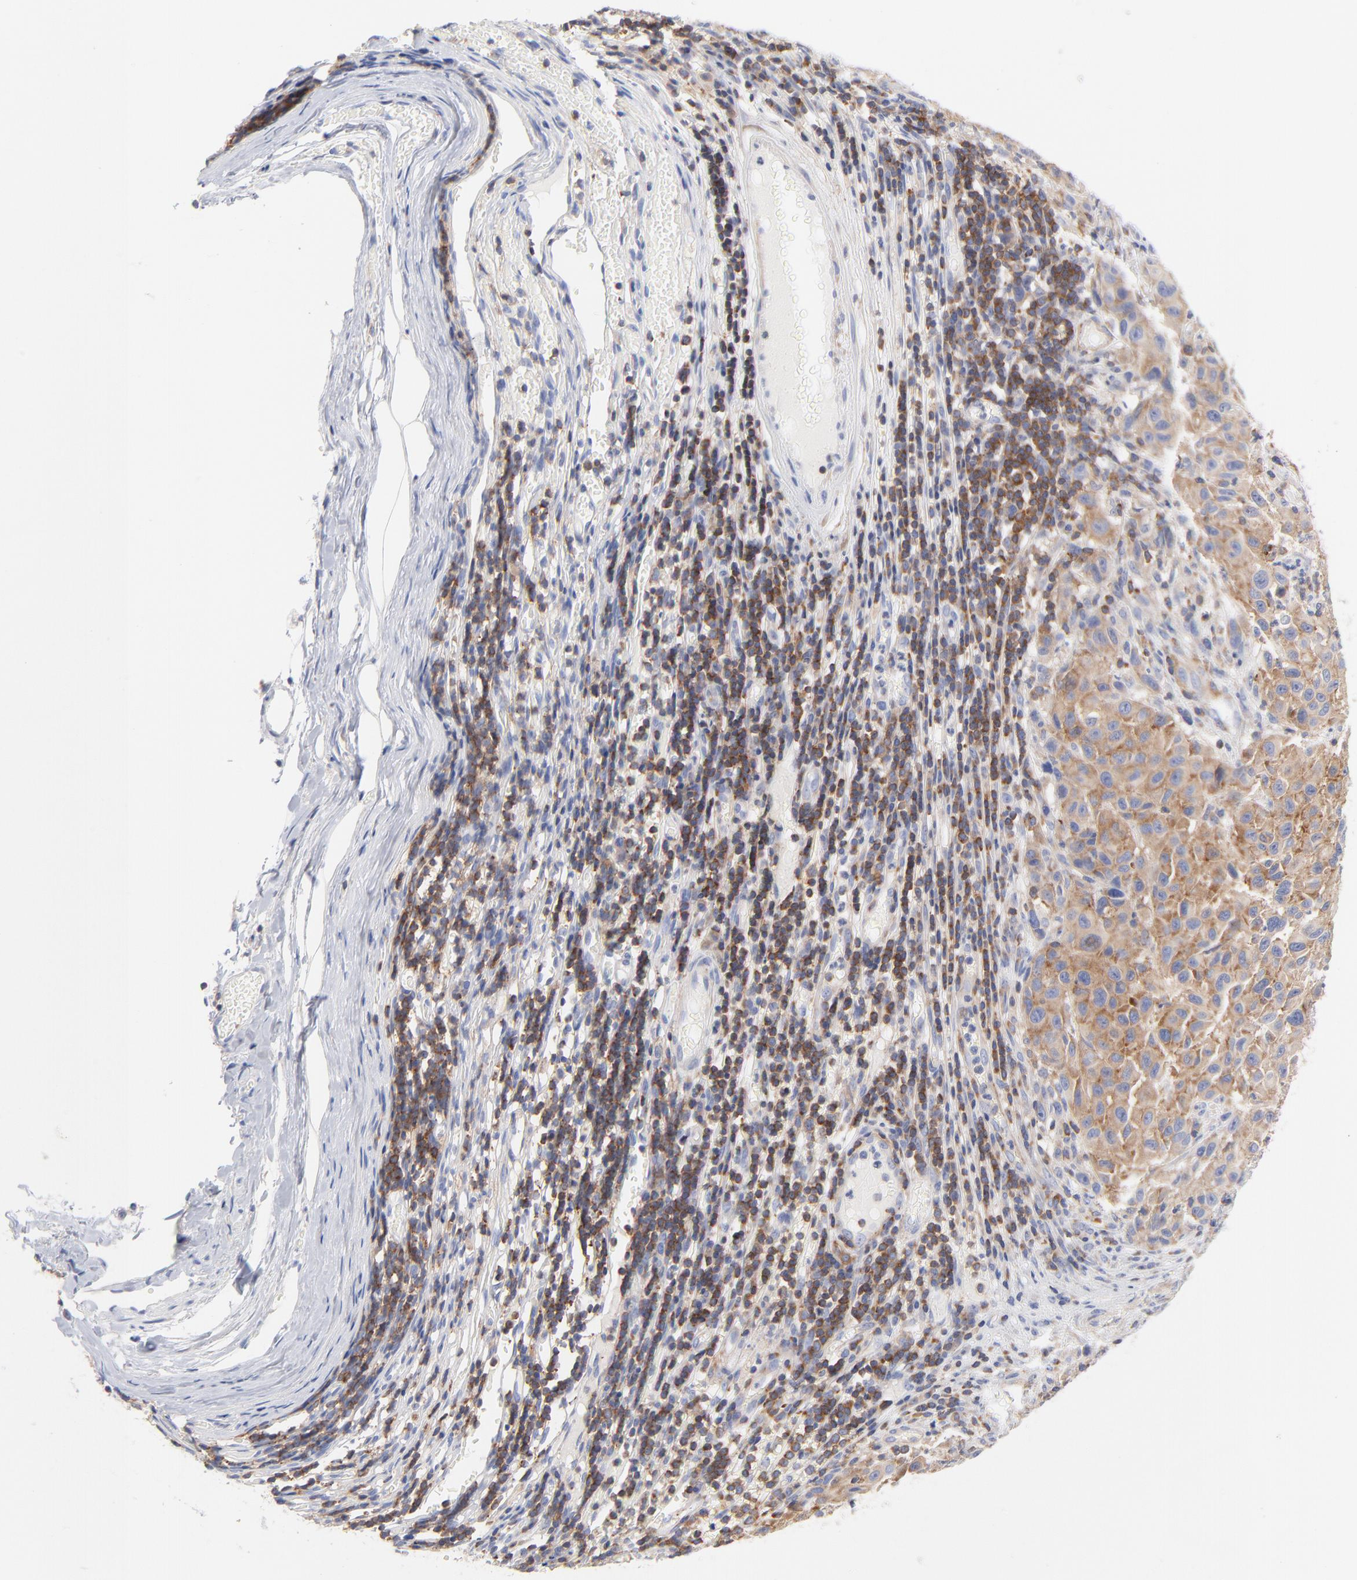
{"staining": {"intensity": "weak", "quantity": ">75%", "location": "cytoplasmic/membranous"}, "tissue": "melanoma", "cell_type": "Tumor cells", "image_type": "cancer", "snomed": [{"axis": "morphology", "description": "Malignant melanoma, Metastatic site"}, {"axis": "topography", "description": "Lymph node"}], "caption": "IHC of human melanoma reveals low levels of weak cytoplasmic/membranous expression in about >75% of tumor cells. The staining was performed using DAB to visualize the protein expression in brown, while the nuclei were stained in blue with hematoxylin (Magnification: 20x).", "gene": "SEPTIN6", "patient": {"sex": "male", "age": 61}}